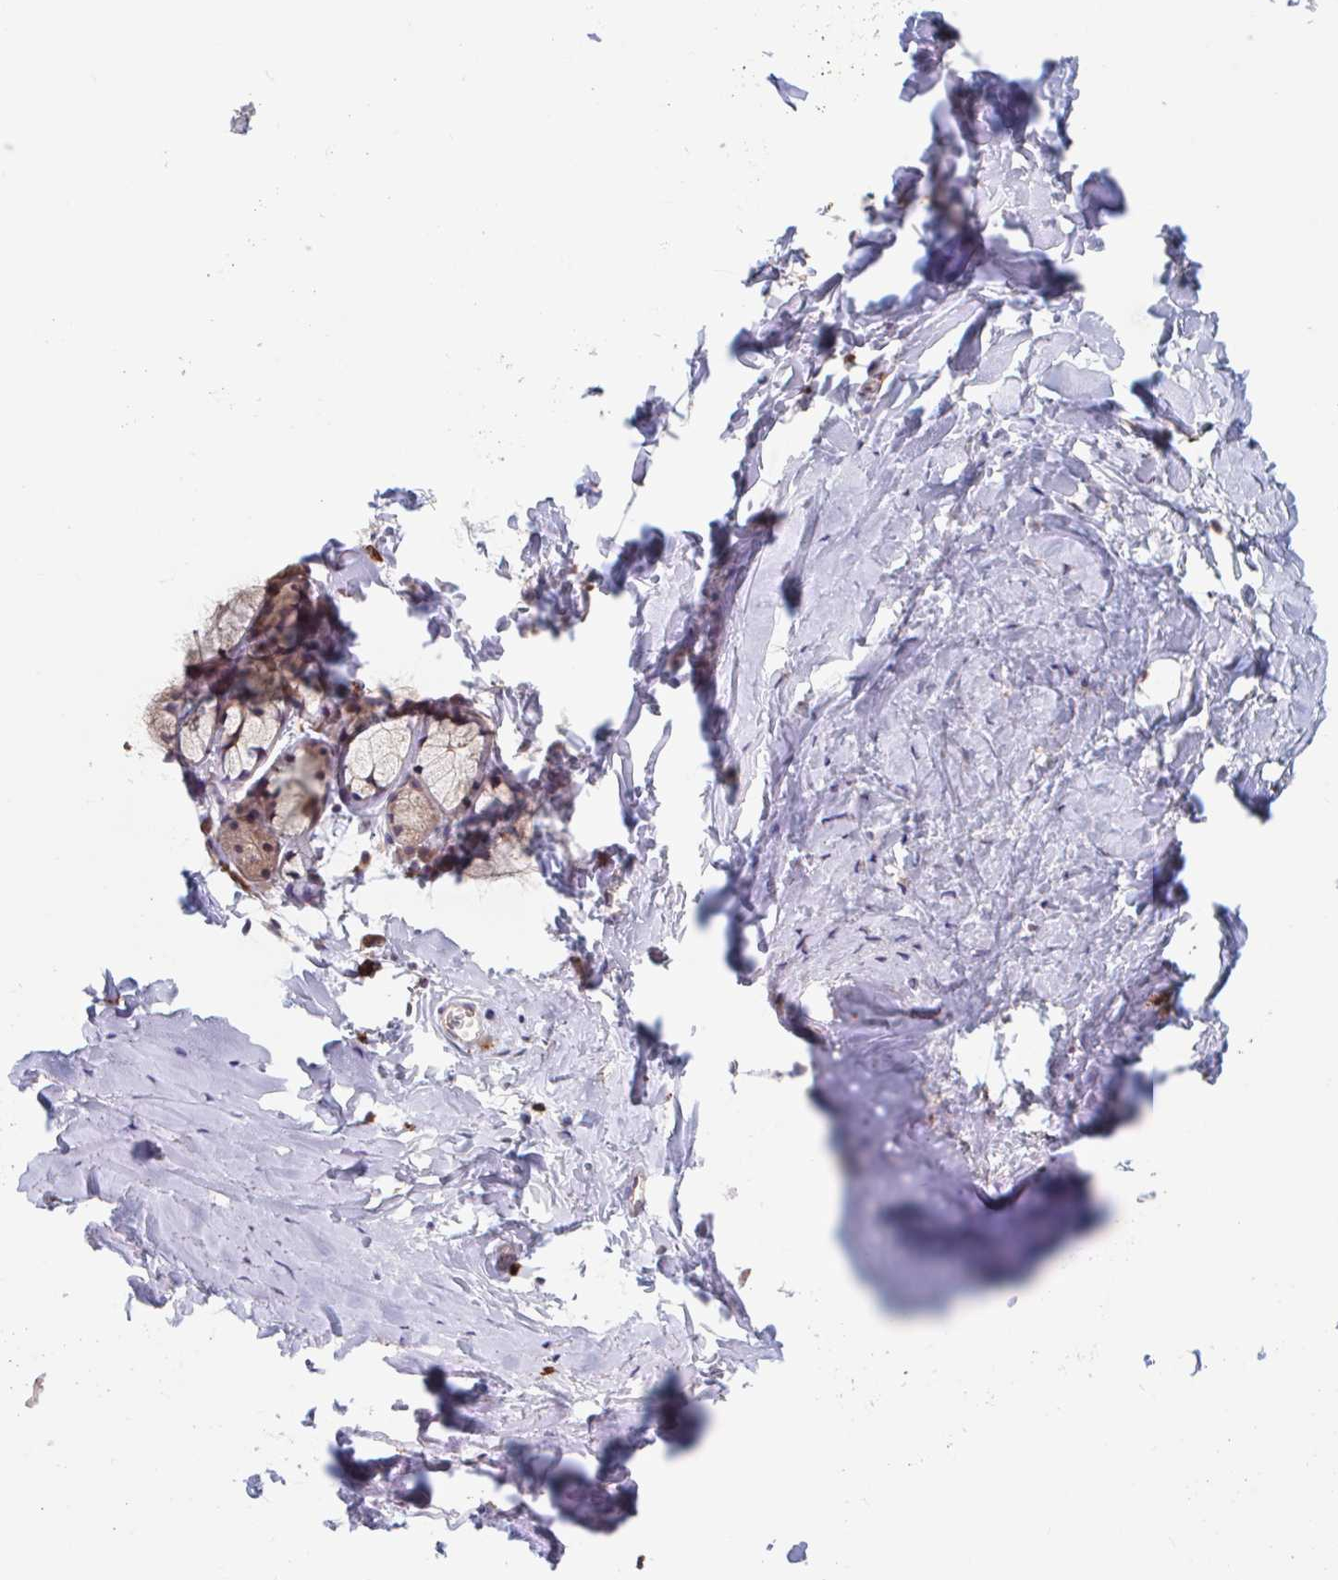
{"staining": {"intensity": "strong", "quantity": "25%-75%", "location": "cytoplasmic/membranous"}, "tissue": "soft tissue", "cell_type": "Fibroblasts", "image_type": "normal", "snomed": [{"axis": "morphology", "description": "Normal tissue, NOS"}, {"axis": "morphology", "description": "Degeneration, NOS"}, {"axis": "topography", "description": "Cartilage tissue"}, {"axis": "topography", "description": "Lung"}], "caption": "Soft tissue stained with a brown dye shows strong cytoplasmic/membranous positive expression in about 25%-75% of fibroblasts.", "gene": "SNX8", "patient": {"sex": "female", "age": 61}}